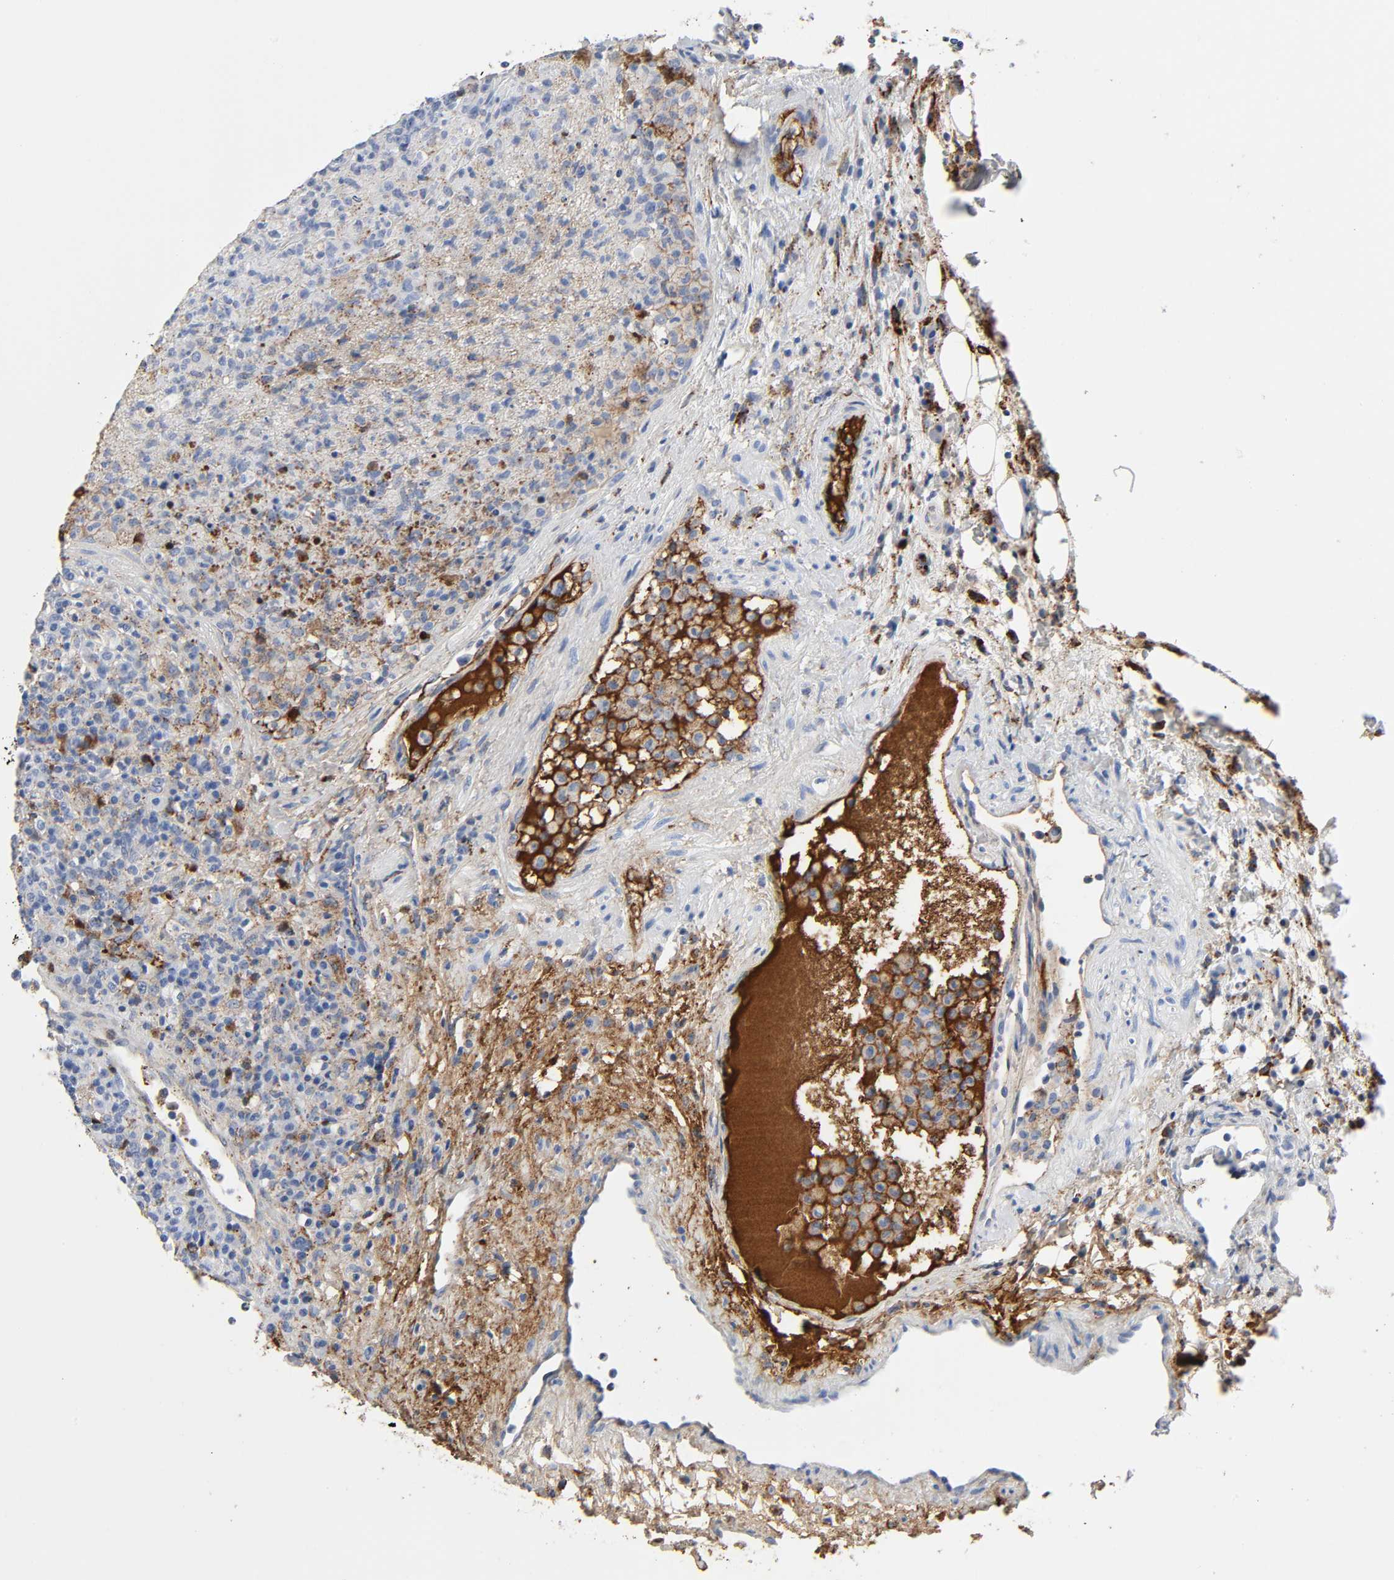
{"staining": {"intensity": "weak", "quantity": "25%-75%", "location": "cytoplasmic/membranous"}, "tissue": "lymphoma", "cell_type": "Tumor cells", "image_type": "cancer", "snomed": [{"axis": "morphology", "description": "Hodgkin's disease, NOS"}, {"axis": "topography", "description": "Lymph node"}], "caption": "Immunohistochemical staining of human Hodgkin's disease reveals low levels of weak cytoplasmic/membranous protein positivity in about 25%-75% of tumor cells. (Stains: DAB in brown, nuclei in blue, Microscopy: brightfield microscopy at high magnification).", "gene": "C3", "patient": {"sex": "male", "age": 65}}